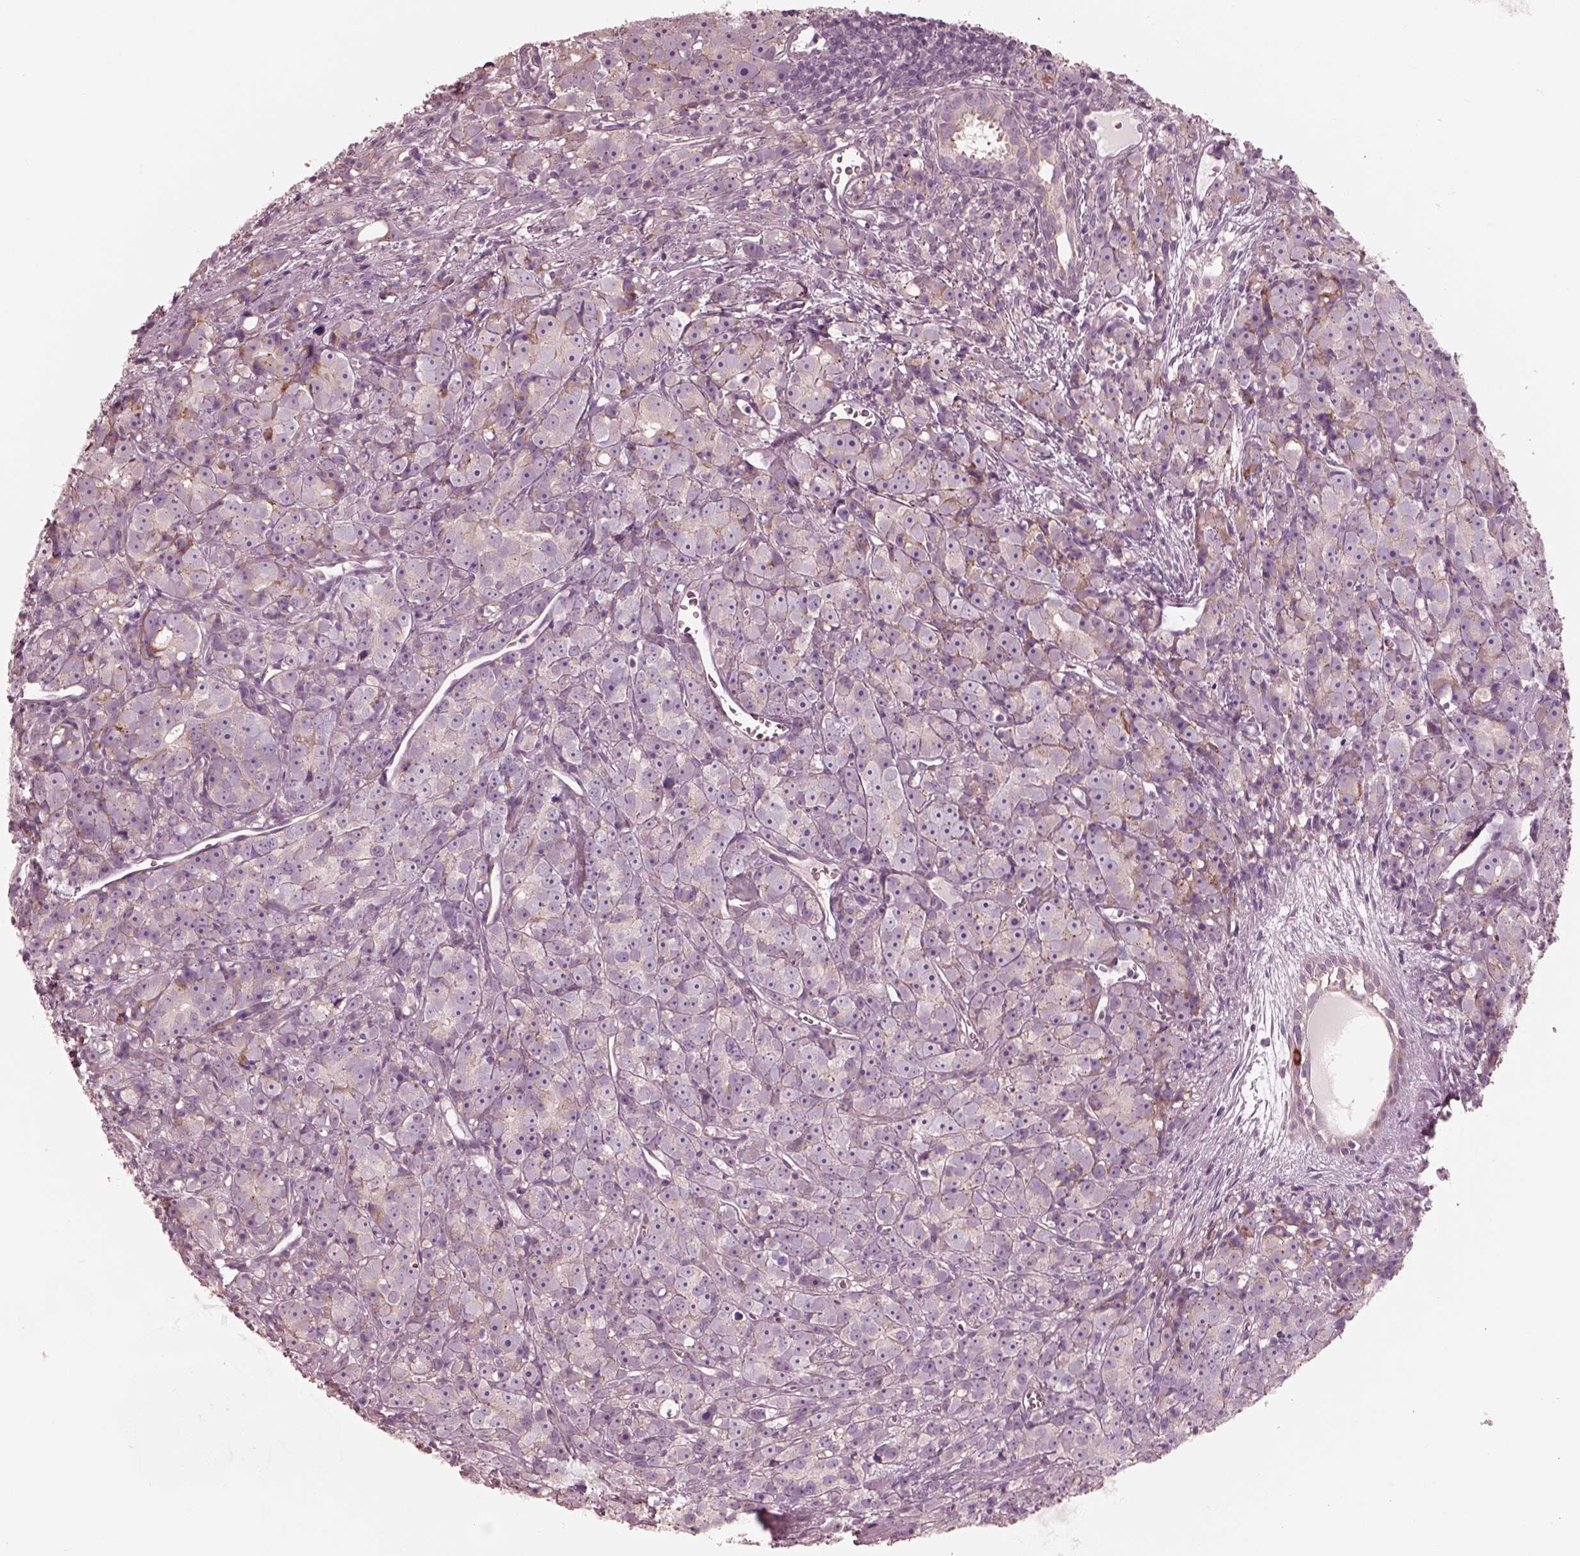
{"staining": {"intensity": "moderate", "quantity": "<25%", "location": "cytoplasmic/membranous"}, "tissue": "prostate cancer", "cell_type": "Tumor cells", "image_type": "cancer", "snomed": [{"axis": "morphology", "description": "Adenocarcinoma, High grade"}, {"axis": "topography", "description": "Prostate"}], "caption": "Immunohistochemical staining of prostate cancer (high-grade adenocarcinoma) exhibits low levels of moderate cytoplasmic/membranous positivity in about <25% of tumor cells.", "gene": "RAB3C", "patient": {"sex": "male", "age": 77}}